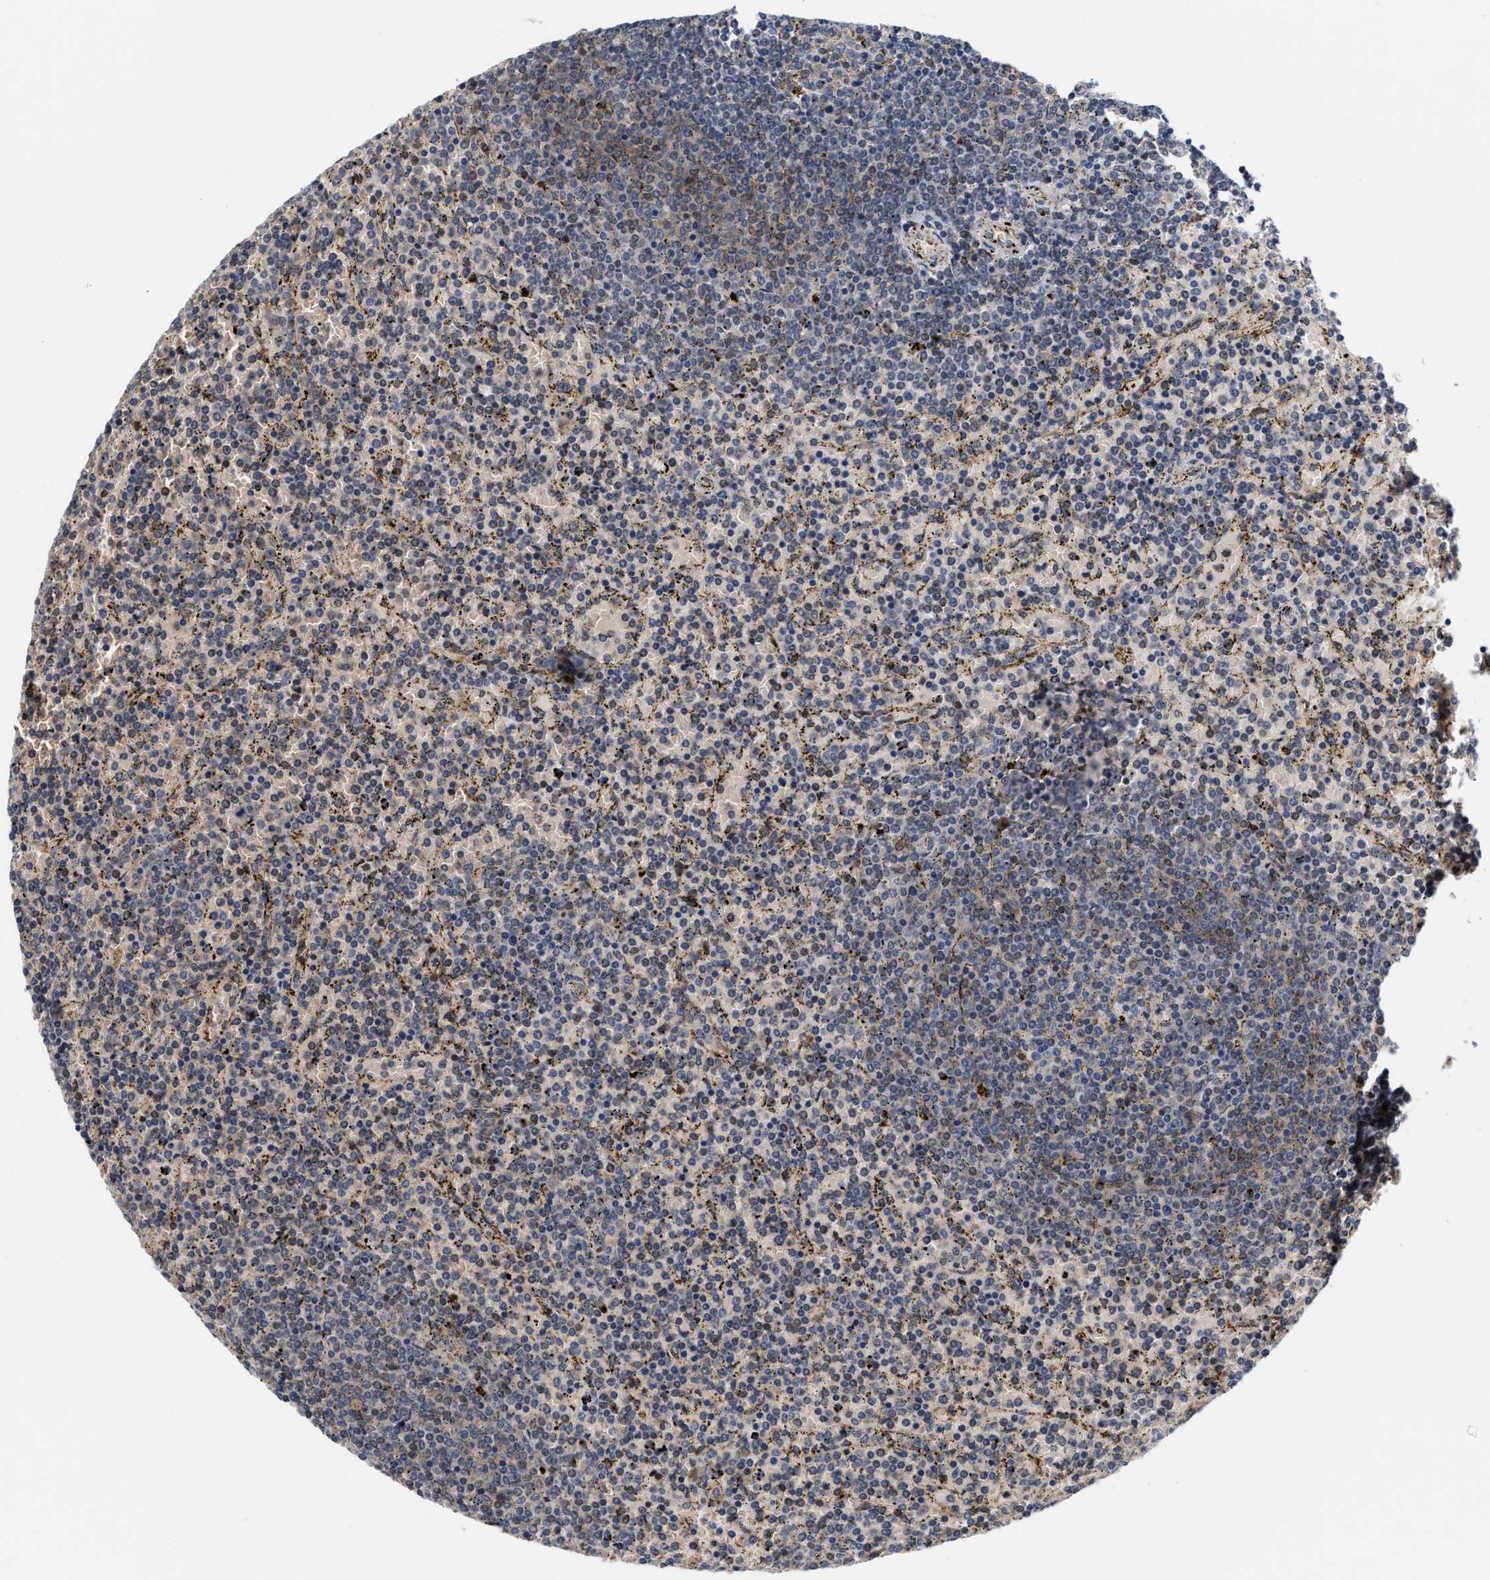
{"staining": {"intensity": "negative", "quantity": "none", "location": "none"}, "tissue": "lymphoma", "cell_type": "Tumor cells", "image_type": "cancer", "snomed": [{"axis": "morphology", "description": "Malignant lymphoma, non-Hodgkin's type, Low grade"}, {"axis": "topography", "description": "Spleen"}], "caption": "This is an immunohistochemistry (IHC) image of human malignant lymphoma, non-Hodgkin's type (low-grade). There is no positivity in tumor cells.", "gene": "TCF4", "patient": {"sex": "female", "age": 77}}